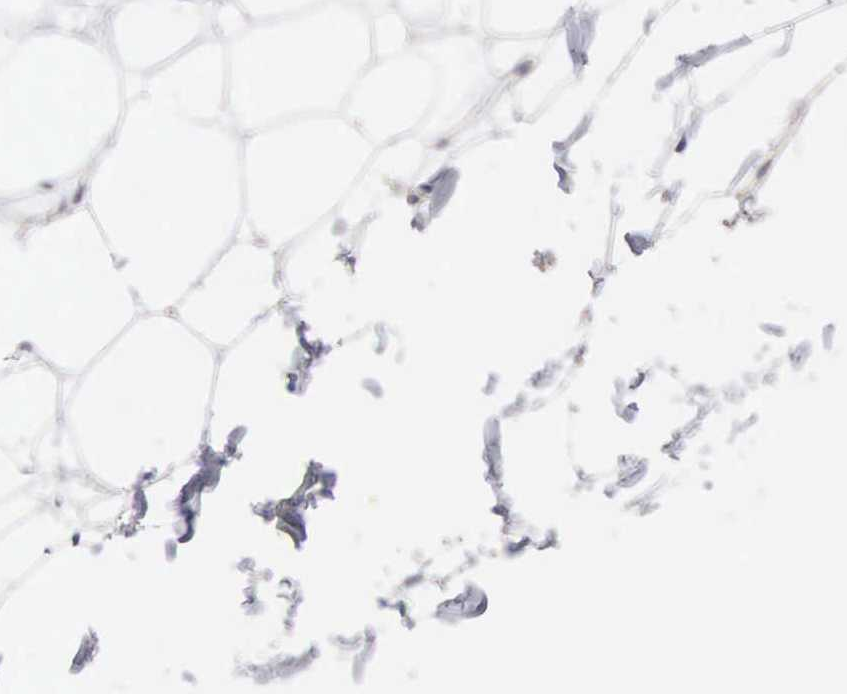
{"staining": {"intensity": "negative", "quantity": "none", "location": "none"}, "tissue": "adipose tissue", "cell_type": "Adipocytes", "image_type": "normal", "snomed": [{"axis": "morphology", "description": "Normal tissue, NOS"}, {"axis": "topography", "description": "Breast"}], "caption": "IHC micrograph of benign adipose tissue stained for a protein (brown), which displays no staining in adipocytes.", "gene": "SLITRK4", "patient": {"sex": "female", "age": 44}}